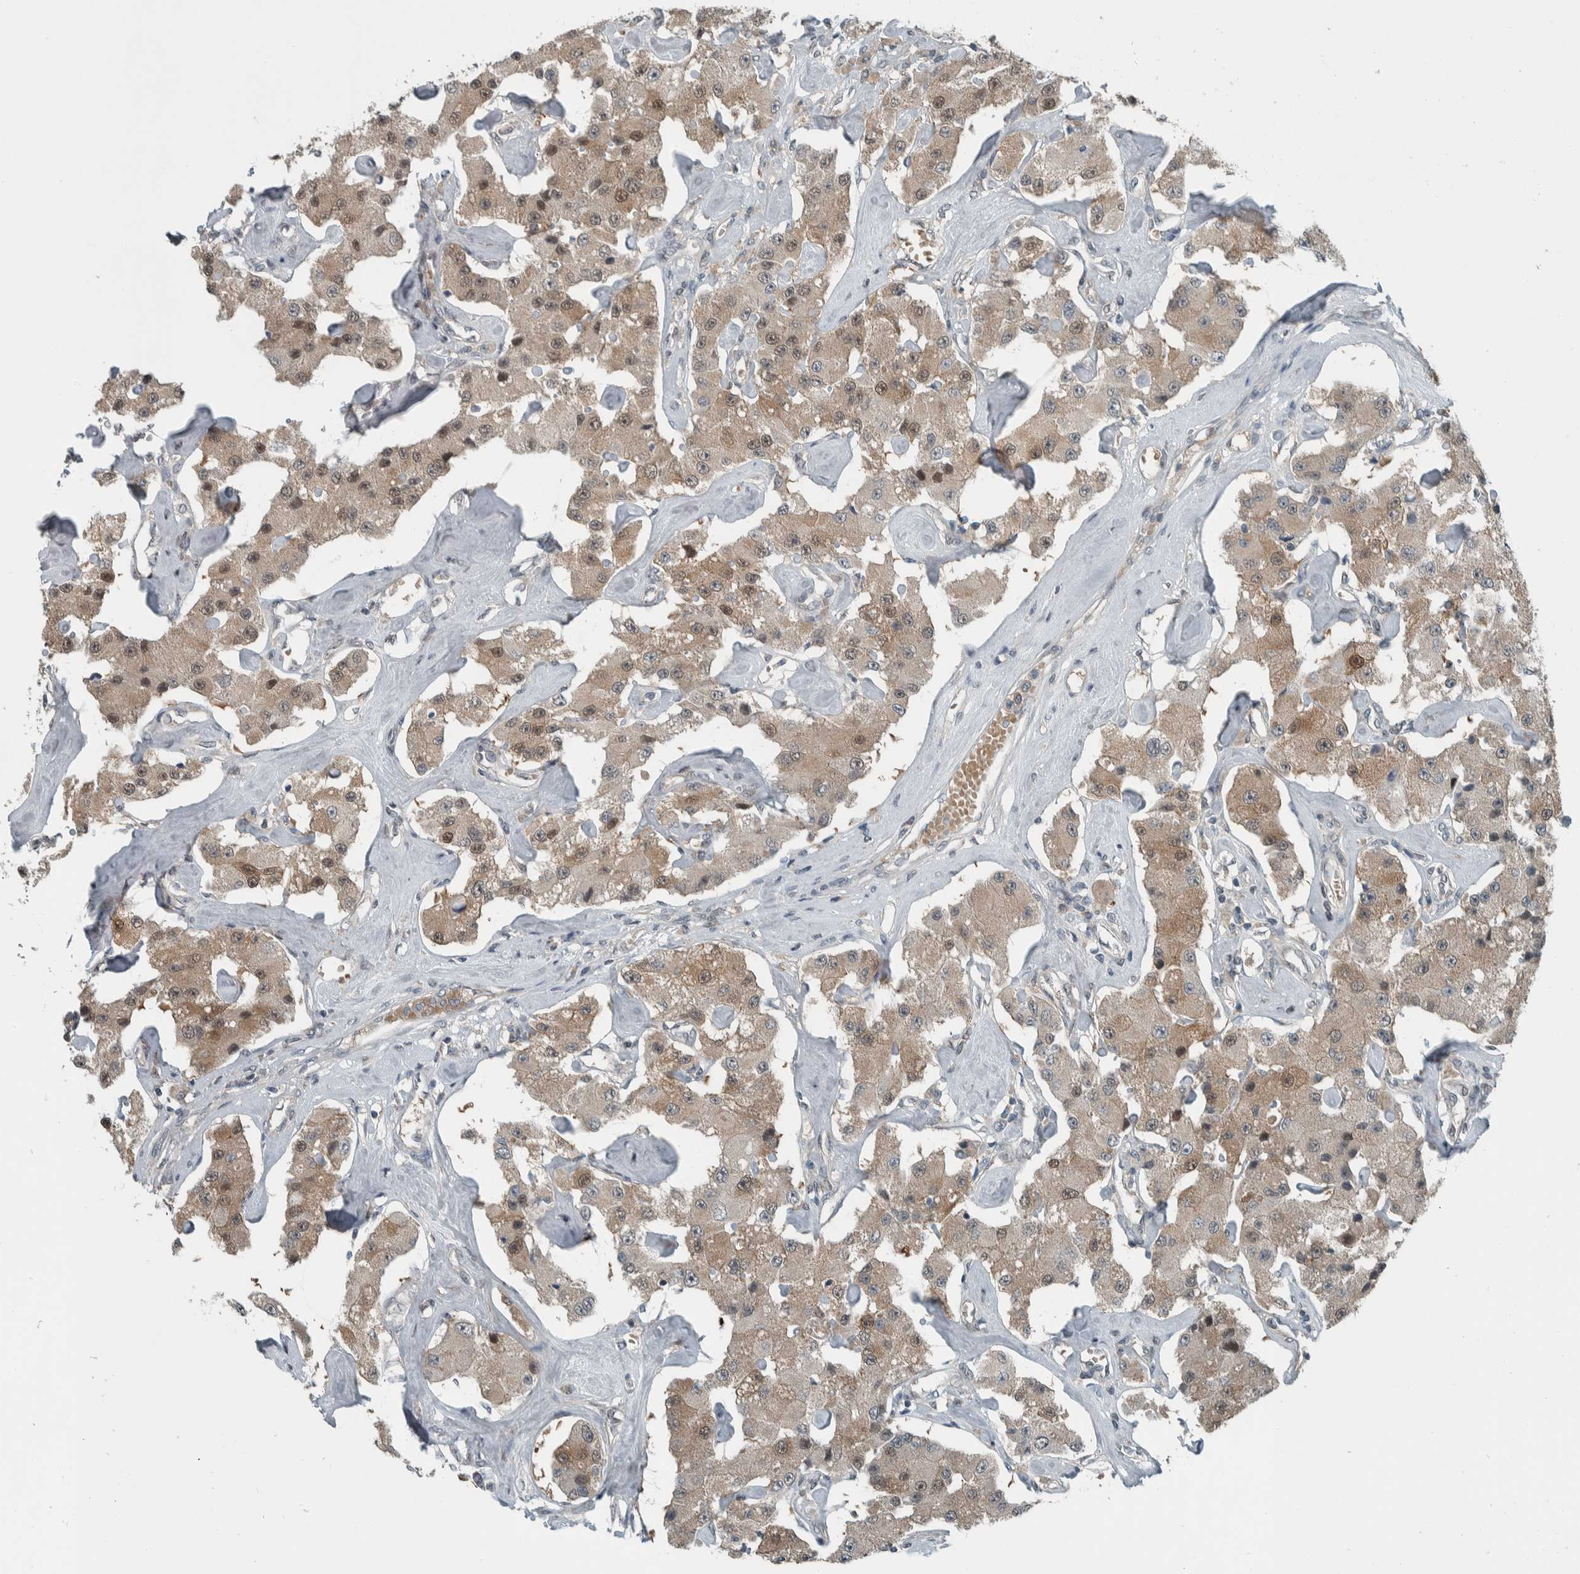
{"staining": {"intensity": "weak", "quantity": ">75%", "location": "cytoplasmic/membranous,nuclear"}, "tissue": "carcinoid", "cell_type": "Tumor cells", "image_type": "cancer", "snomed": [{"axis": "morphology", "description": "Carcinoid, malignant, NOS"}, {"axis": "topography", "description": "Pancreas"}], "caption": "IHC photomicrograph of neoplastic tissue: carcinoid stained using immunohistochemistry (IHC) displays low levels of weak protein expression localized specifically in the cytoplasmic/membranous and nuclear of tumor cells, appearing as a cytoplasmic/membranous and nuclear brown color.", "gene": "ALAD", "patient": {"sex": "male", "age": 41}}